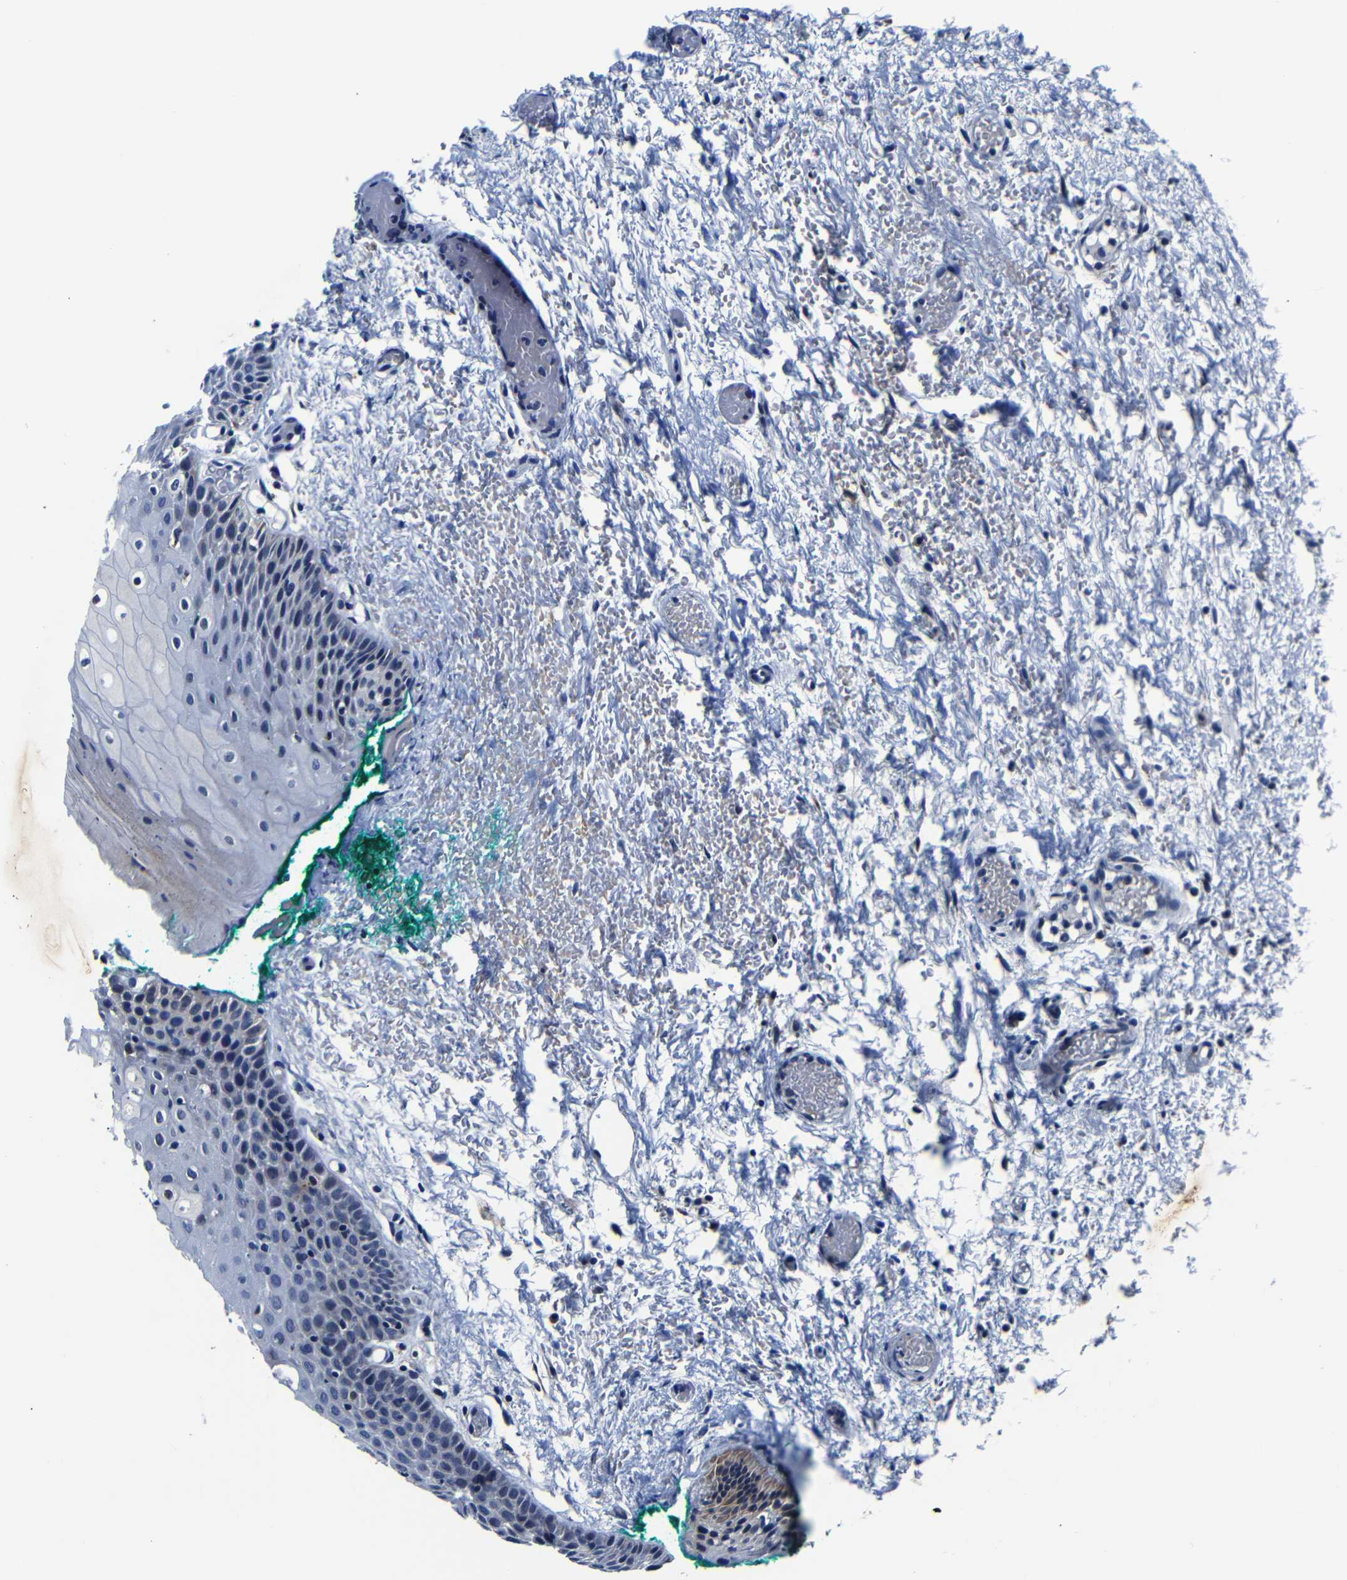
{"staining": {"intensity": "negative", "quantity": "none", "location": "none"}, "tissue": "oral mucosa", "cell_type": "Squamous epithelial cells", "image_type": "normal", "snomed": [{"axis": "morphology", "description": "Normal tissue, NOS"}, {"axis": "morphology", "description": "Squamous cell carcinoma, NOS"}, {"axis": "topography", "description": "Oral tissue"}, {"axis": "topography", "description": "Salivary gland"}, {"axis": "topography", "description": "Head-Neck"}], "caption": "IHC of normal human oral mucosa demonstrates no expression in squamous epithelial cells.", "gene": "DEPP1", "patient": {"sex": "female", "age": 62}}